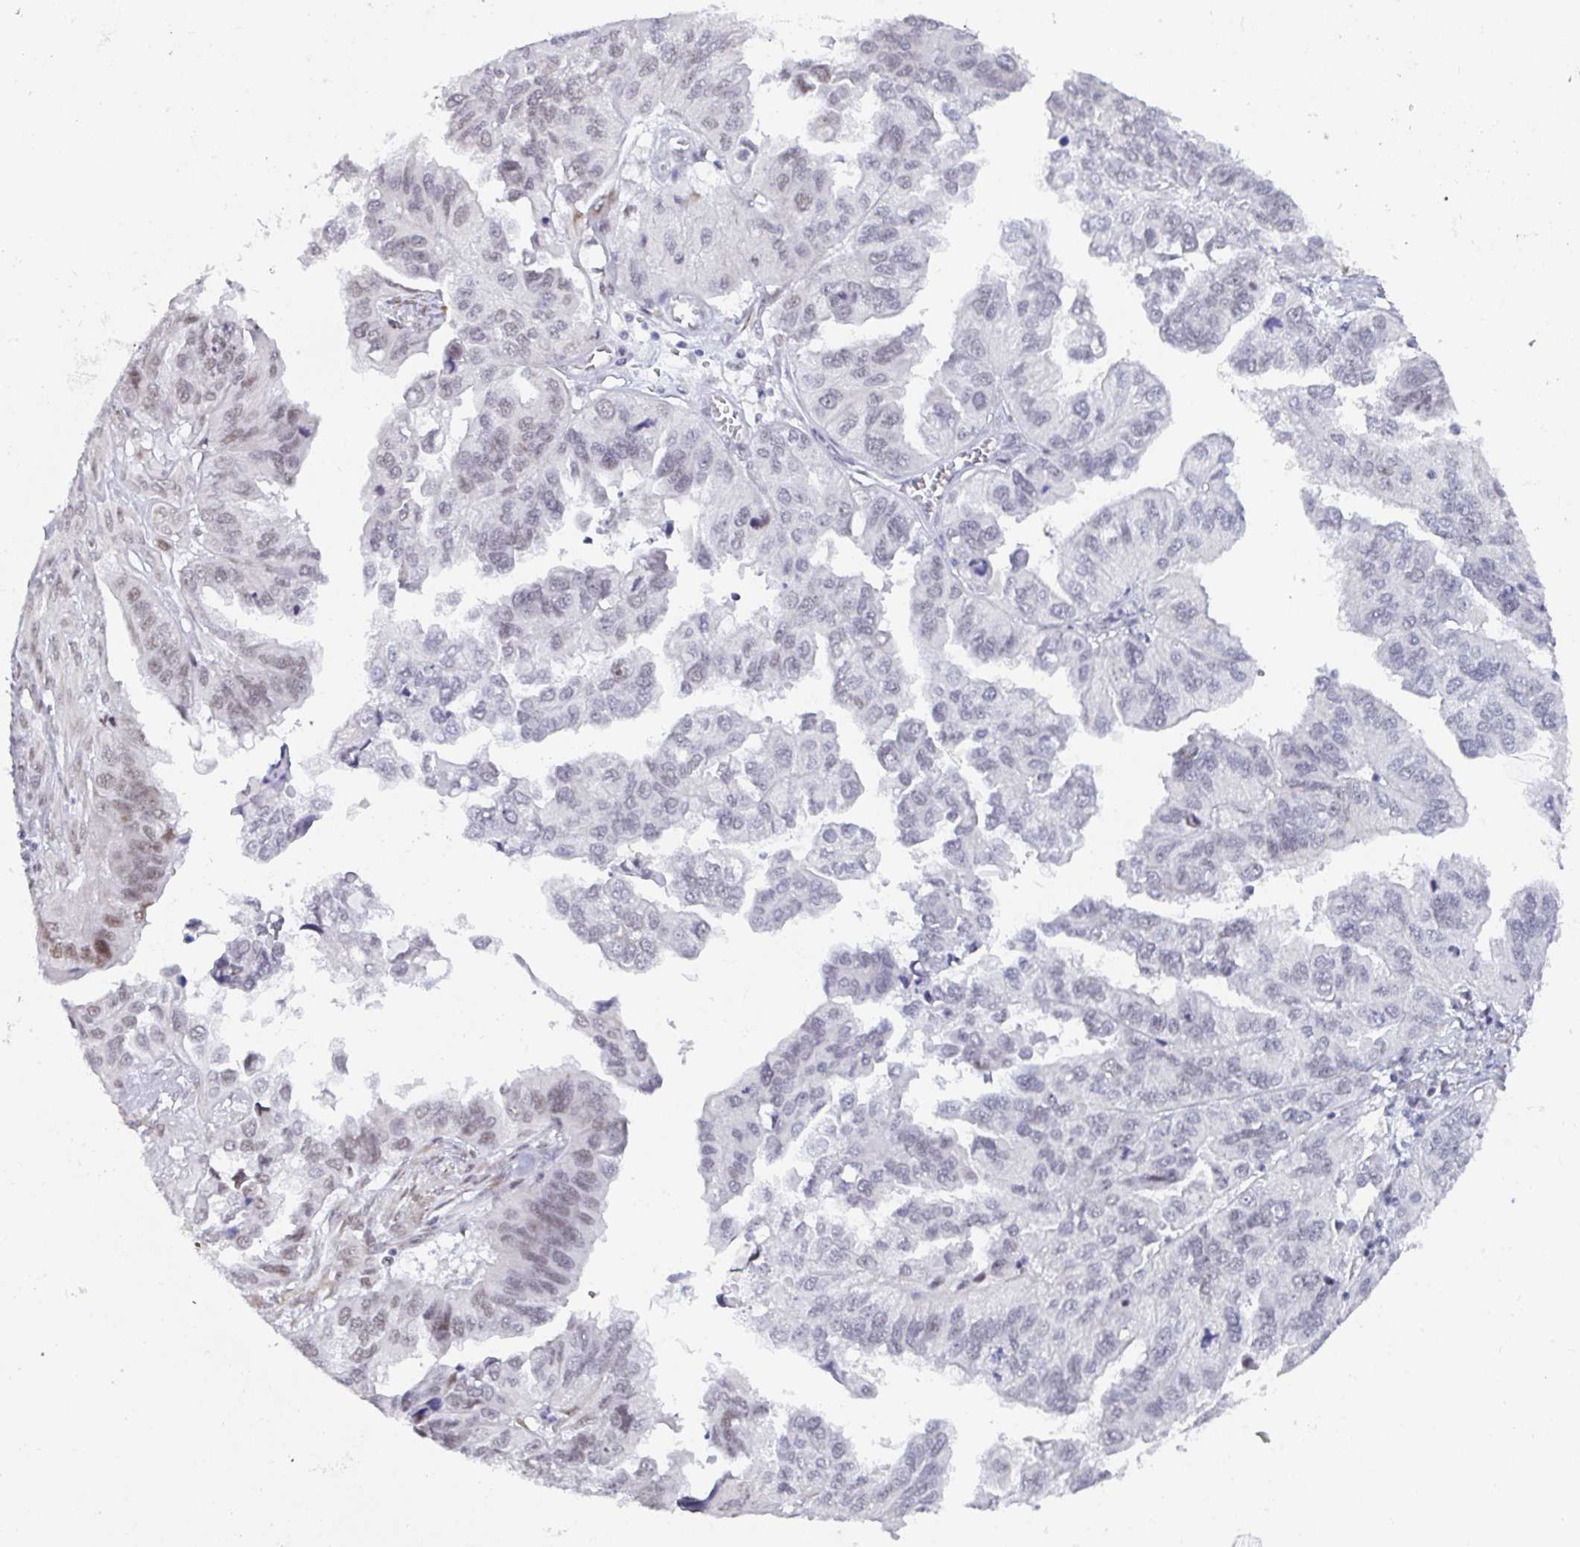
{"staining": {"intensity": "weak", "quantity": "25%-75%", "location": "nuclear"}, "tissue": "ovarian cancer", "cell_type": "Tumor cells", "image_type": "cancer", "snomed": [{"axis": "morphology", "description": "Cystadenocarcinoma, serous, NOS"}, {"axis": "topography", "description": "Ovary"}], "caption": "IHC image of neoplastic tissue: serous cystadenocarcinoma (ovarian) stained using immunohistochemistry demonstrates low levels of weak protein expression localized specifically in the nuclear of tumor cells, appearing as a nuclear brown color.", "gene": "WDR72", "patient": {"sex": "female", "age": 79}}